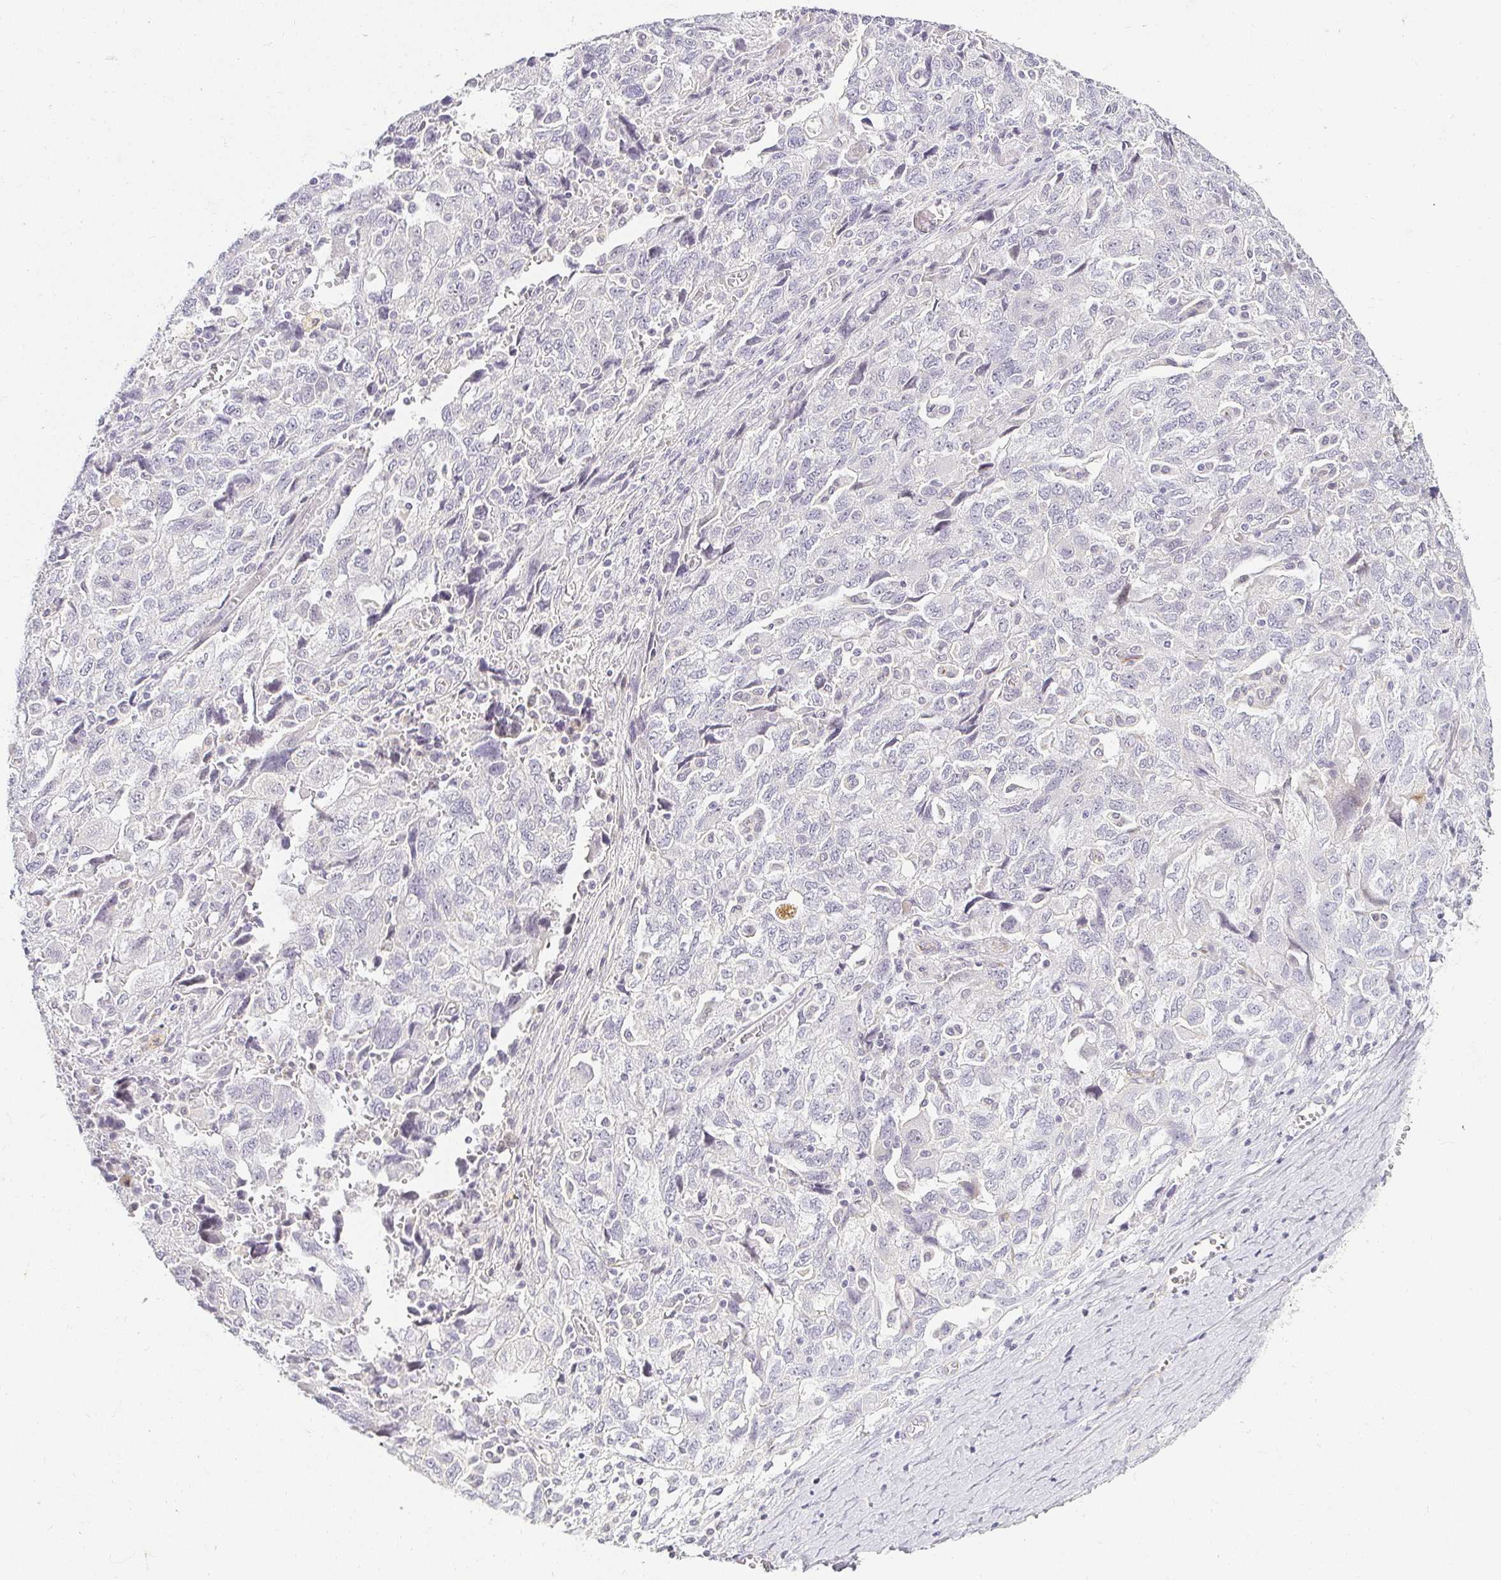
{"staining": {"intensity": "negative", "quantity": "none", "location": "none"}, "tissue": "ovarian cancer", "cell_type": "Tumor cells", "image_type": "cancer", "snomed": [{"axis": "morphology", "description": "Carcinoma, NOS"}, {"axis": "morphology", "description": "Cystadenocarcinoma, serous, NOS"}, {"axis": "topography", "description": "Ovary"}], "caption": "This is an immunohistochemistry image of human ovarian cancer. There is no staining in tumor cells.", "gene": "ACAN", "patient": {"sex": "female", "age": 69}}